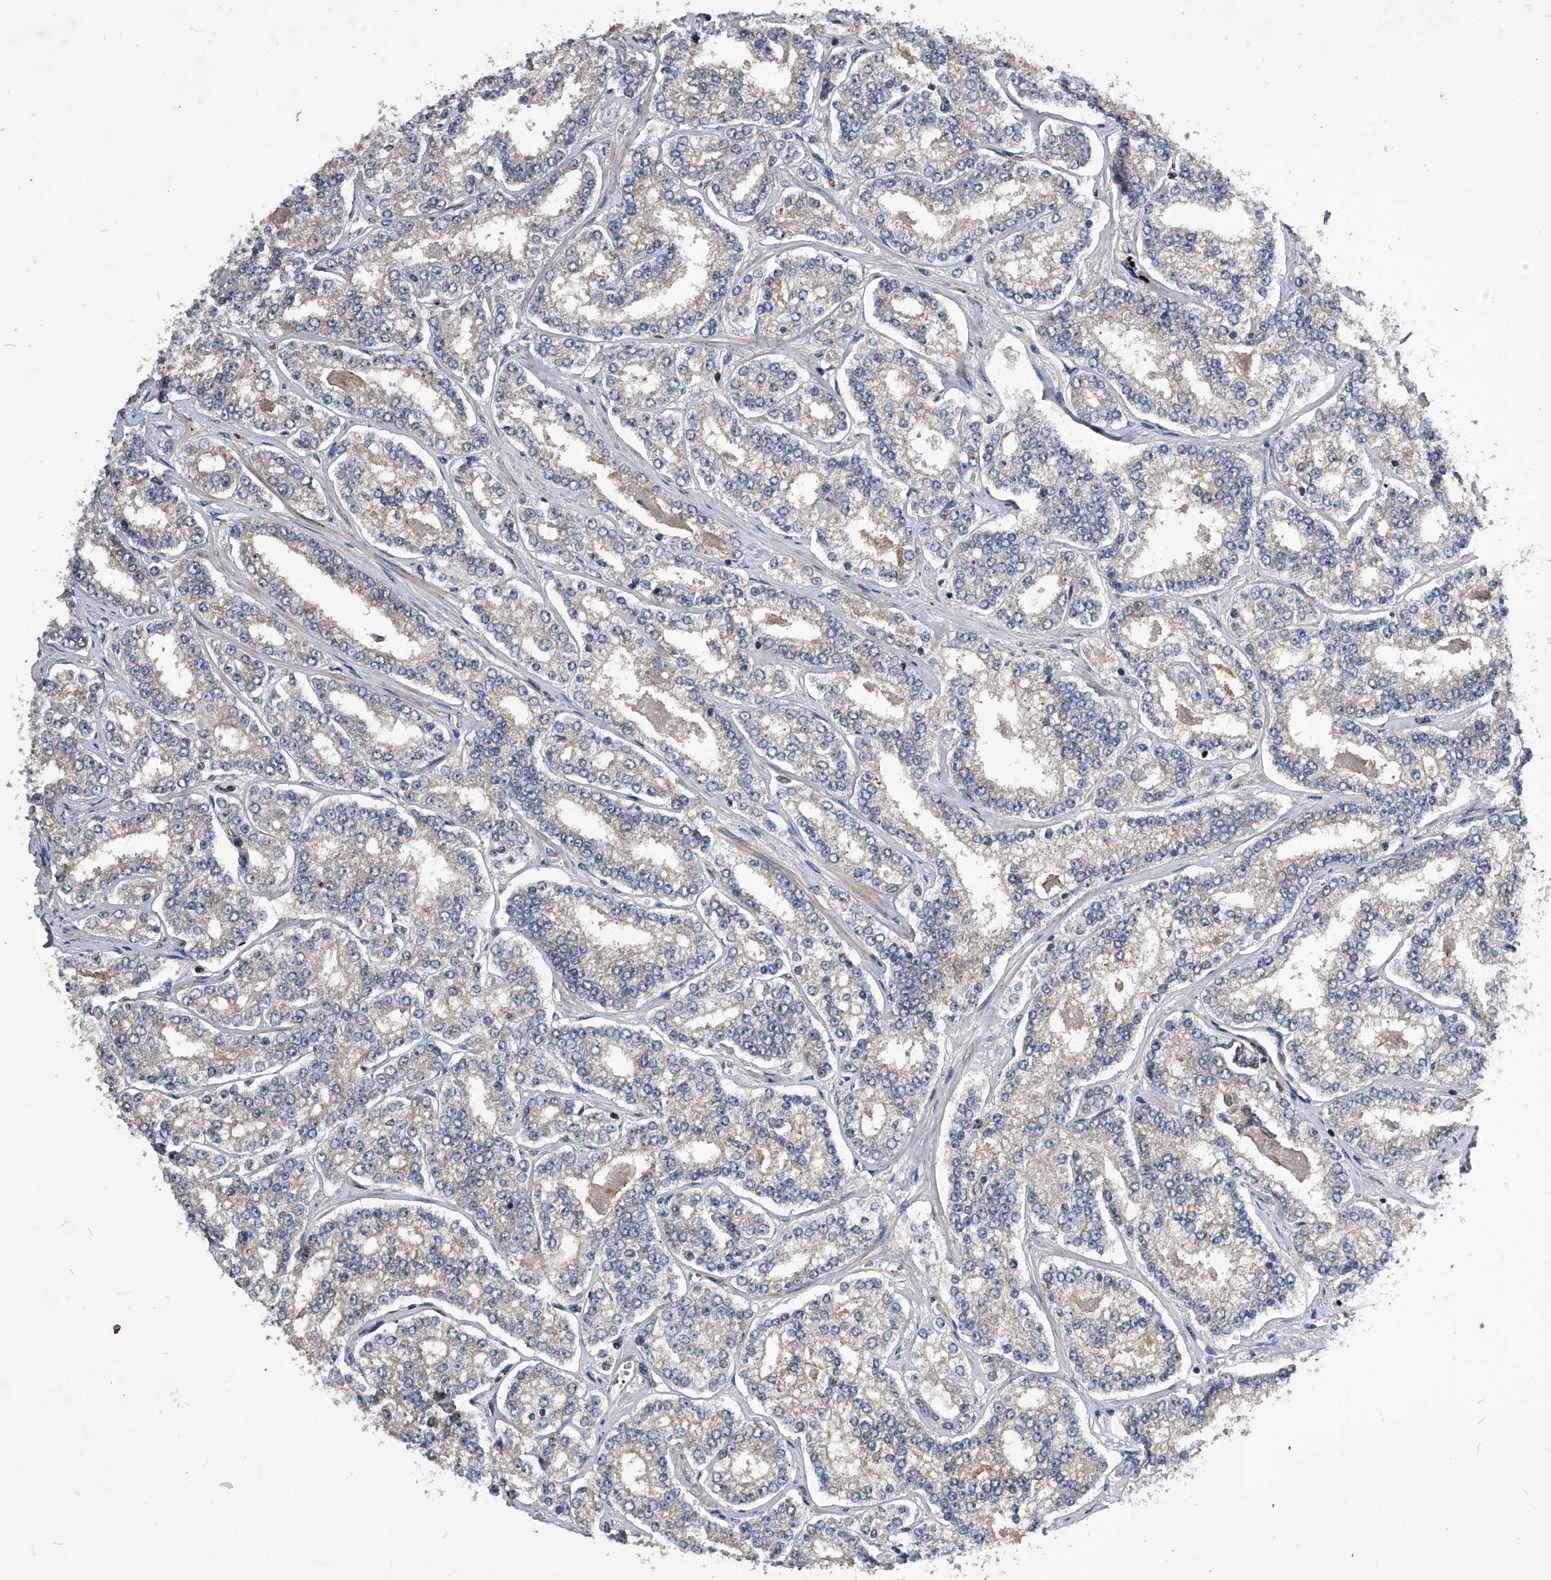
{"staining": {"intensity": "negative", "quantity": "none", "location": "none"}, "tissue": "prostate cancer", "cell_type": "Tumor cells", "image_type": "cancer", "snomed": [{"axis": "morphology", "description": "Normal tissue, NOS"}, {"axis": "morphology", "description": "Adenocarcinoma, High grade"}, {"axis": "topography", "description": "Prostate"}], "caption": "Immunohistochemistry (IHC) photomicrograph of prostate cancer (adenocarcinoma (high-grade)) stained for a protein (brown), which exhibits no staining in tumor cells. (DAB (3,3'-diaminobenzidine) IHC, high magnification).", "gene": "ZNF30", "patient": {"sex": "male", "age": 83}}